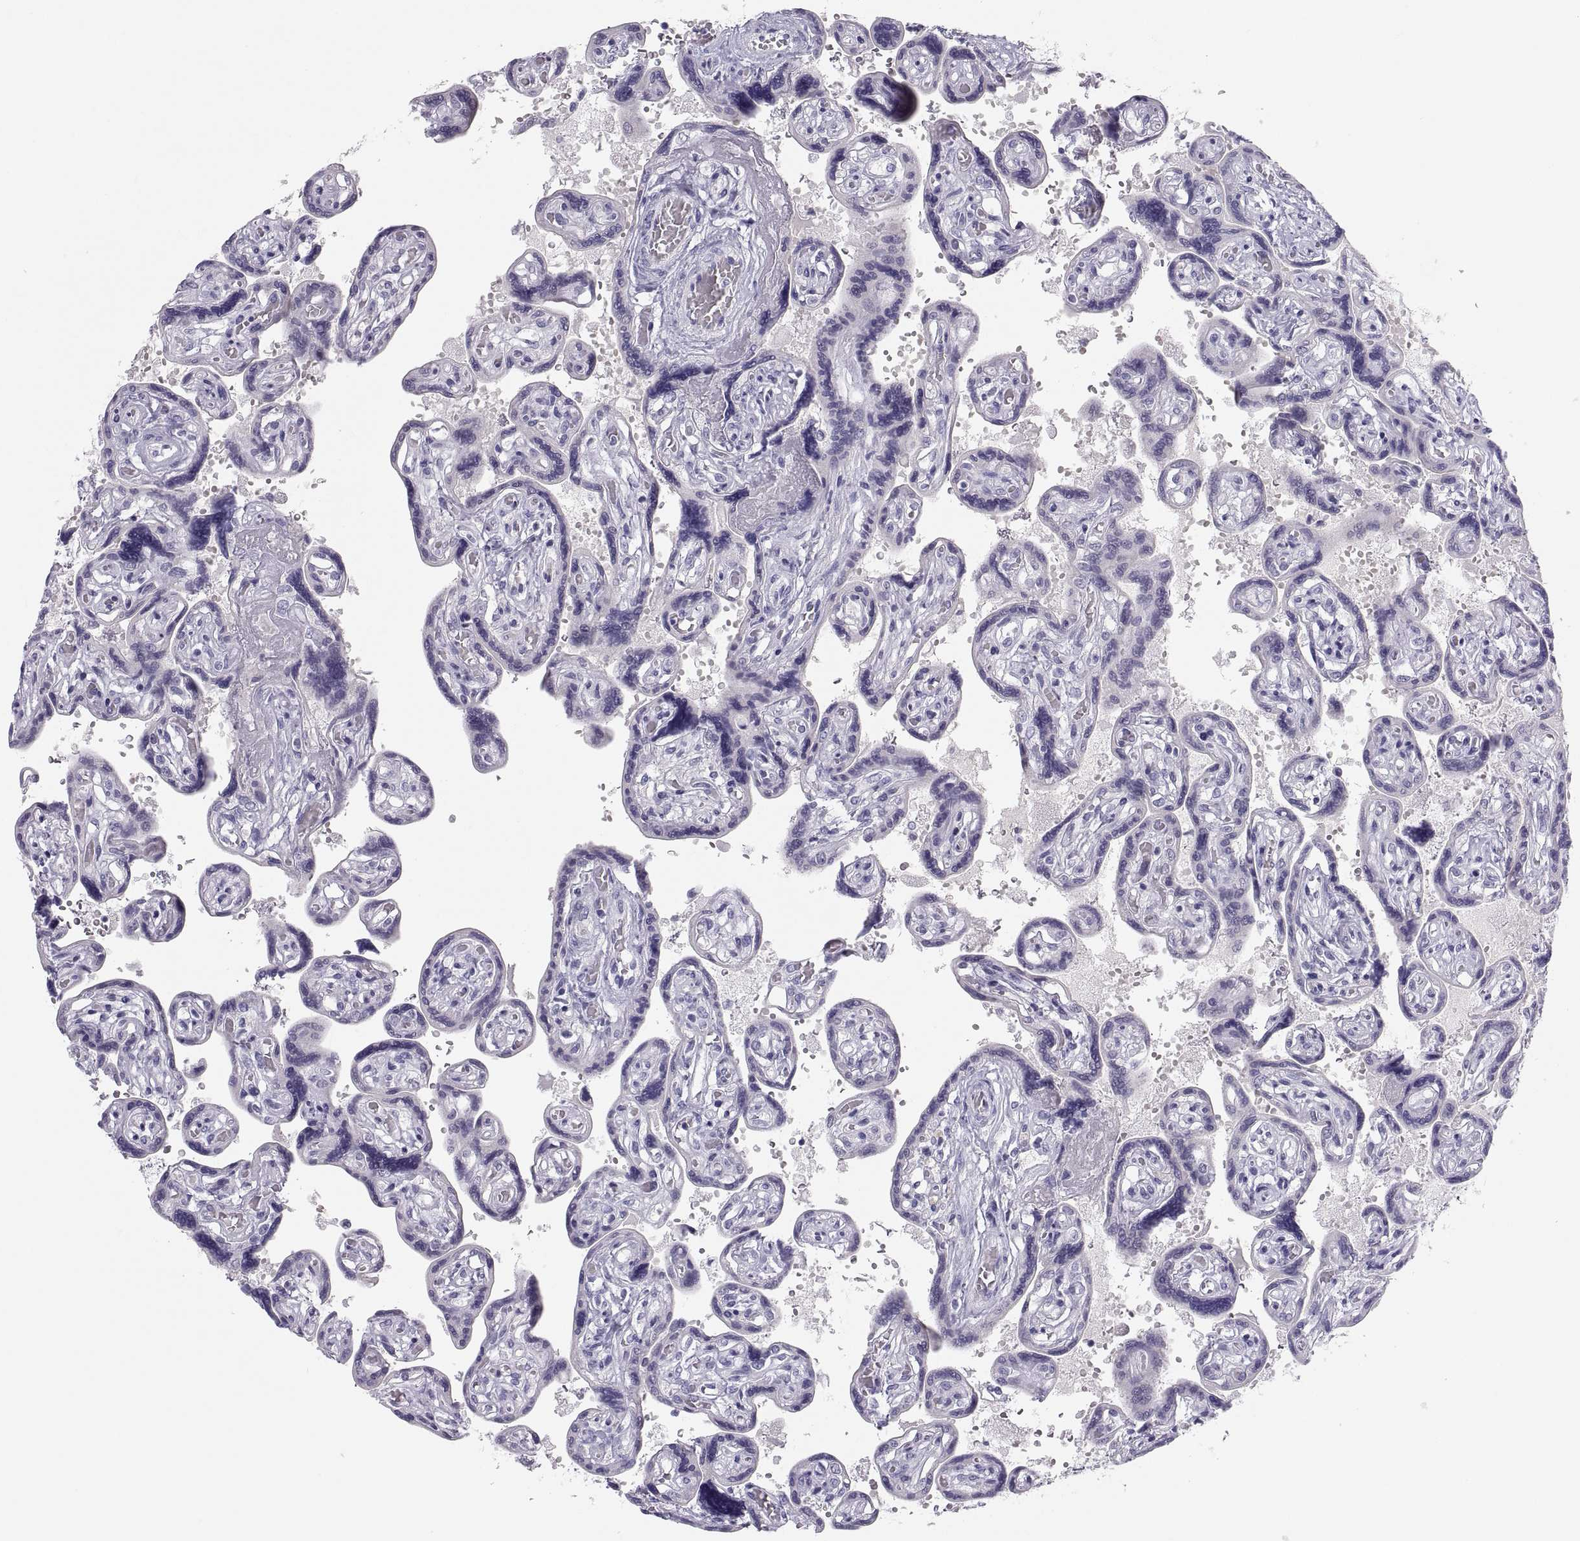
{"staining": {"intensity": "negative", "quantity": "none", "location": "none"}, "tissue": "placenta", "cell_type": "Decidual cells", "image_type": "normal", "snomed": [{"axis": "morphology", "description": "Normal tissue, NOS"}, {"axis": "topography", "description": "Placenta"}], "caption": "Immunohistochemistry image of normal placenta: placenta stained with DAB (3,3'-diaminobenzidine) reveals no significant protein positivity in decidual cells.", "gene": "MAGEB2", "patient": {"sex": "female", "age": 32}}